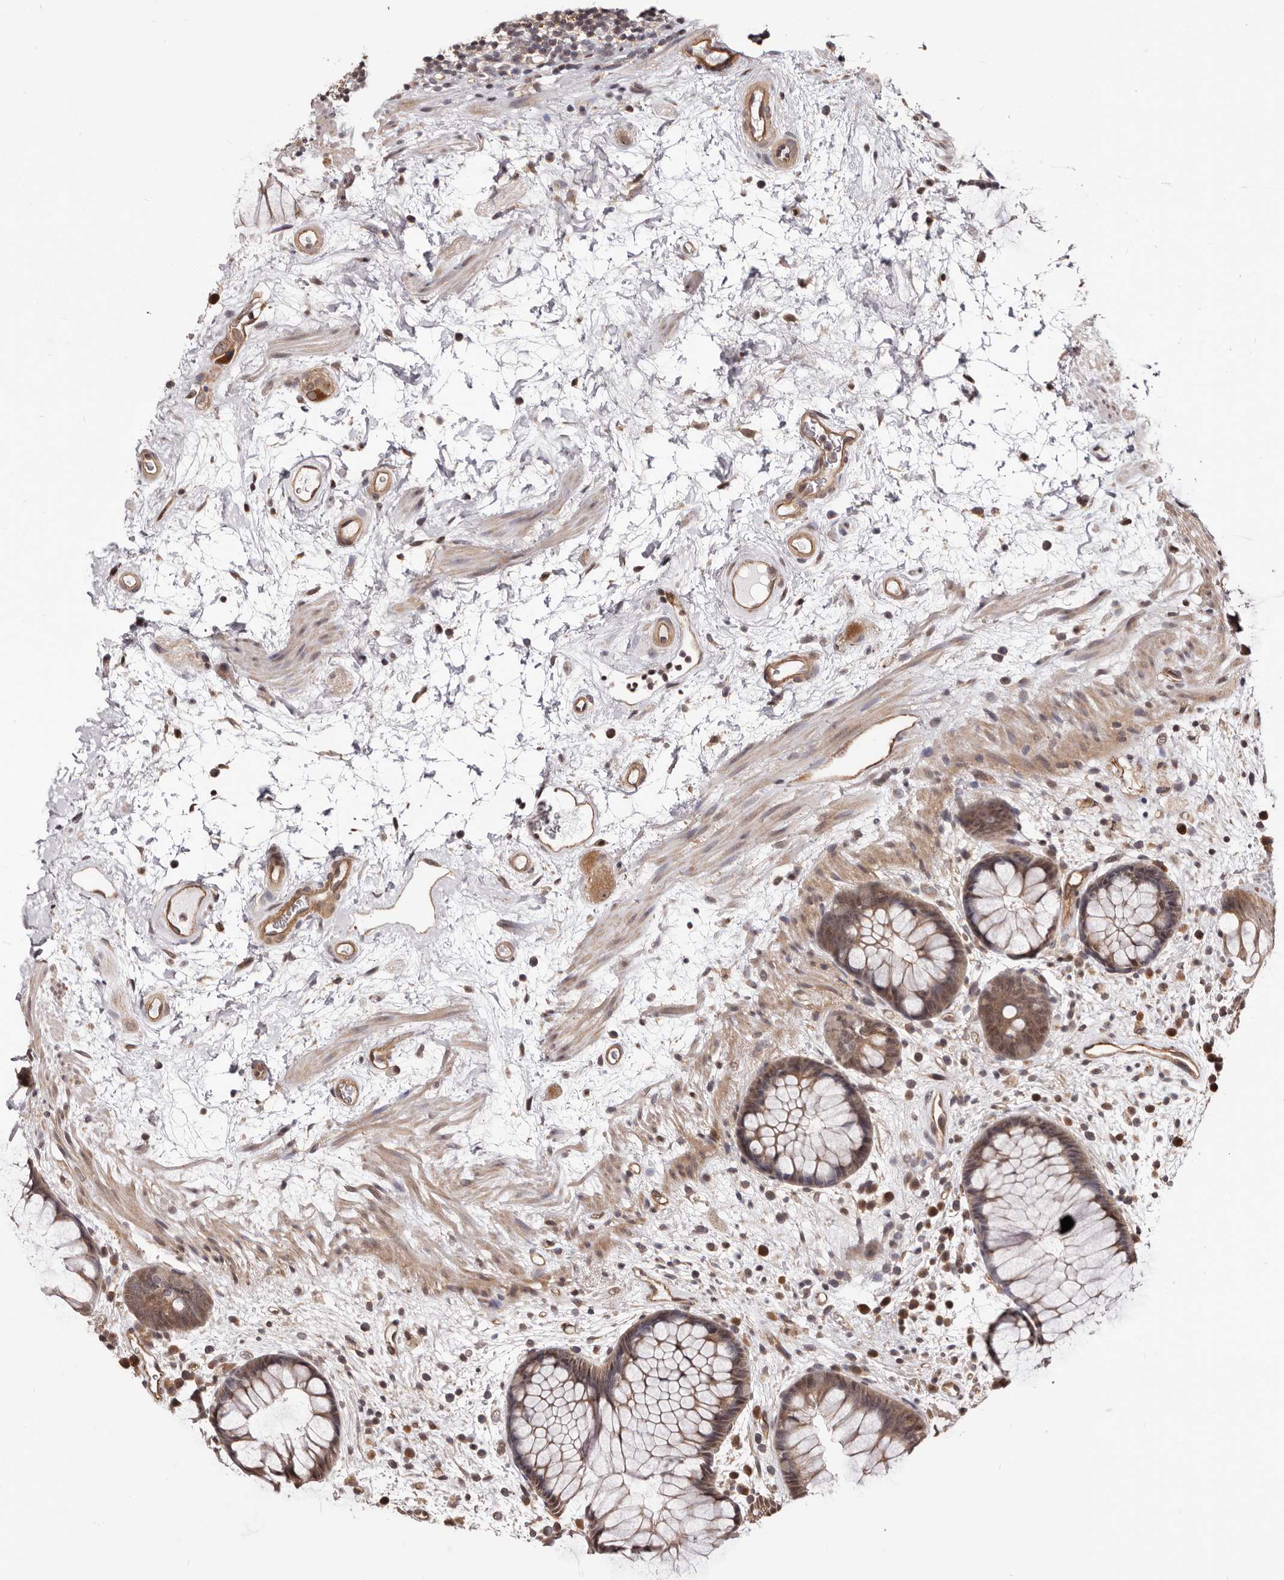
{"staining": {"intensity": "moderate", "quantity": ">75%", "location": "cytoplasmic/membranous,nuclear"}, "tissue": "rectum", "cell_type": "Glandular cells", "image_type": "normal", "snomed": [{"axis": "morphology", "description": "Normal tissue, NOS"}, {"axis": "topography", "description": "Rectum"}], "caption": "The immunohistochemical stain highlights moderate cytoplasmic/membranous,nuclear staining in glandular cells of benign rectum.", "gene": "NOL12", "patient": {"sex": "male", "age": 51}}